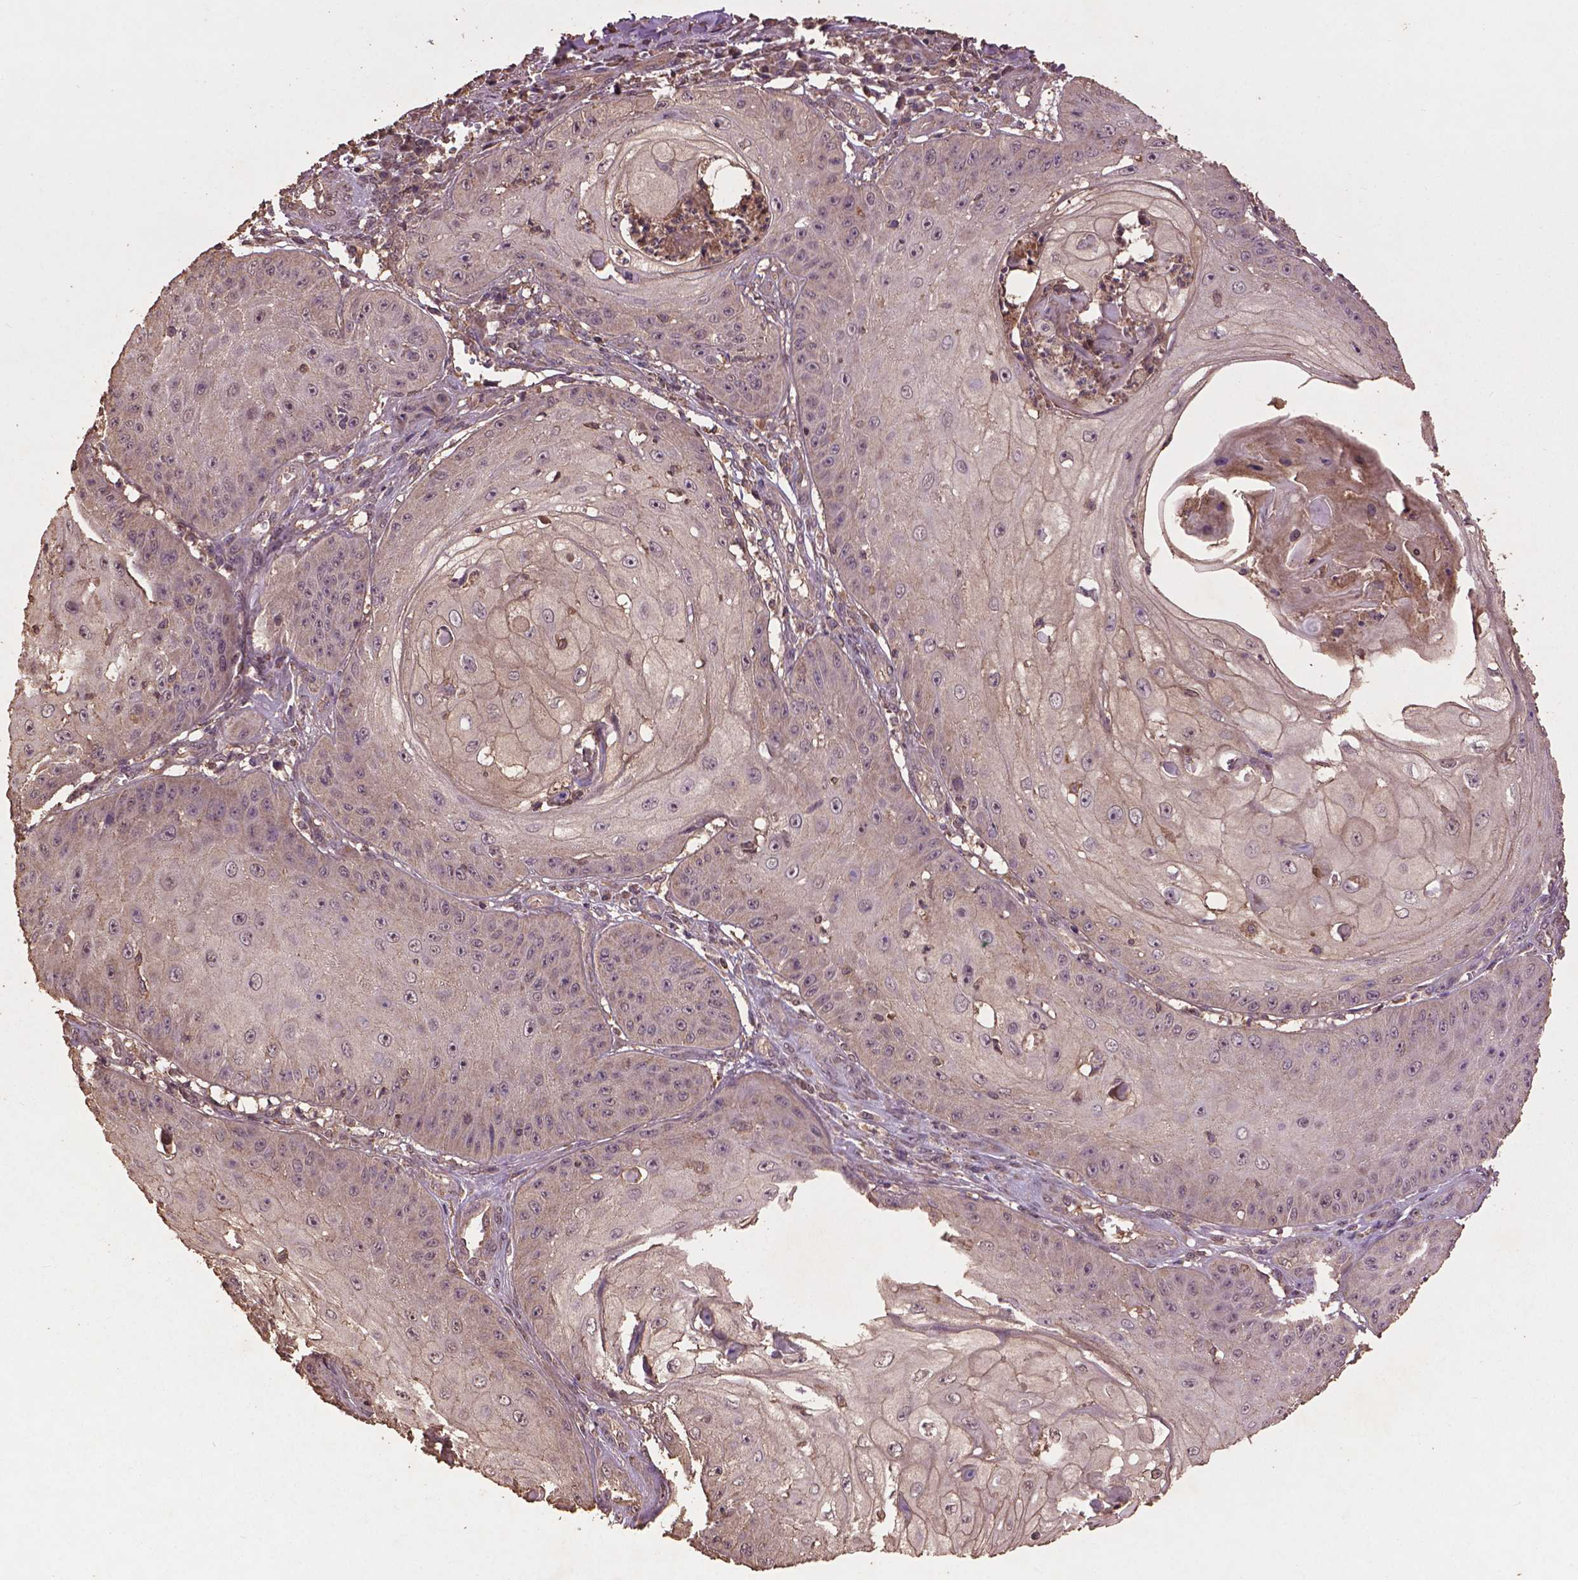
{"staining": {"intensity": "negative", "quantity": "none", "location": "none"}, "tissue": "skin cancer", "cell_type": "Tumor cells", "image_type": "cancer", "snomed": [{"axis": "morphology", "description": "Squamous cell carcinoma, NOS"}, {"axis": "topography", "description": "Skin"}], "caption": "IHC image of neoplastic tissue: human skin squamous cell carcinoma stained with DAB (3,3'-diaminobenzidine) shows no significant protein staining in tumor cells.", "gene": "BABAM1", "patient": {"sex": "male", "age": 70}}